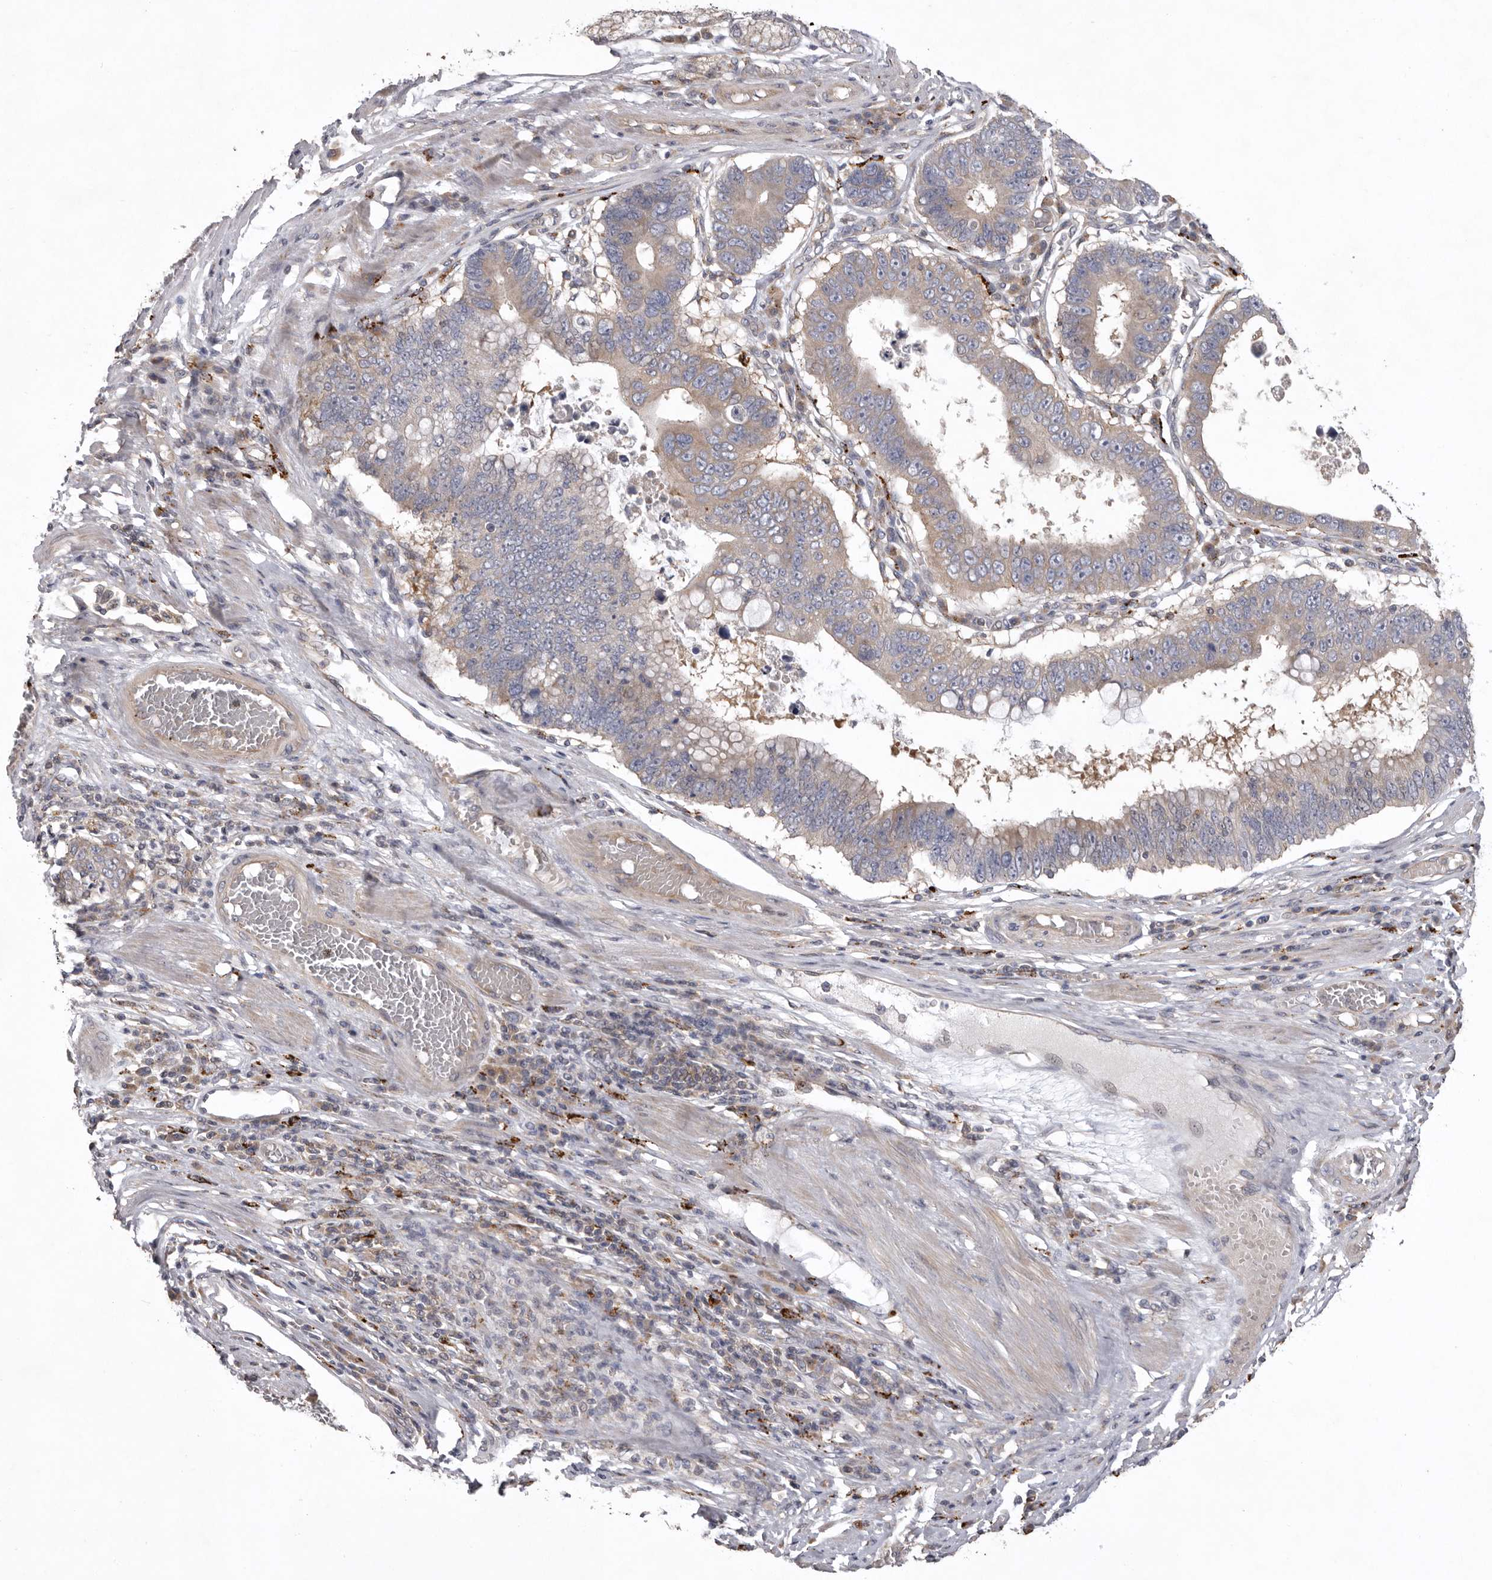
{"staining": {"intensity": "weak", "quantity": "<25%", "location": "cytoplasmic/membranous"}, "tissue": "stomach cancer", "cell_type": "Tumor cells", "image_type": "cancer", "snomed": [{"axis": "morphology", "description": "Adenocarcinoma, NOS"}, {"axis": "topography", "description": "Stomach"}], "caption": "DAB immunohistochemical staining of stomach cancer (adenocarcinoma) demonstrates no significant expression in tumor cells. (Immunohistochemistry, brightfield microscopy, high magnification).", "gene": "WDR47", "patient": {"sex": "male", "age": 59}}